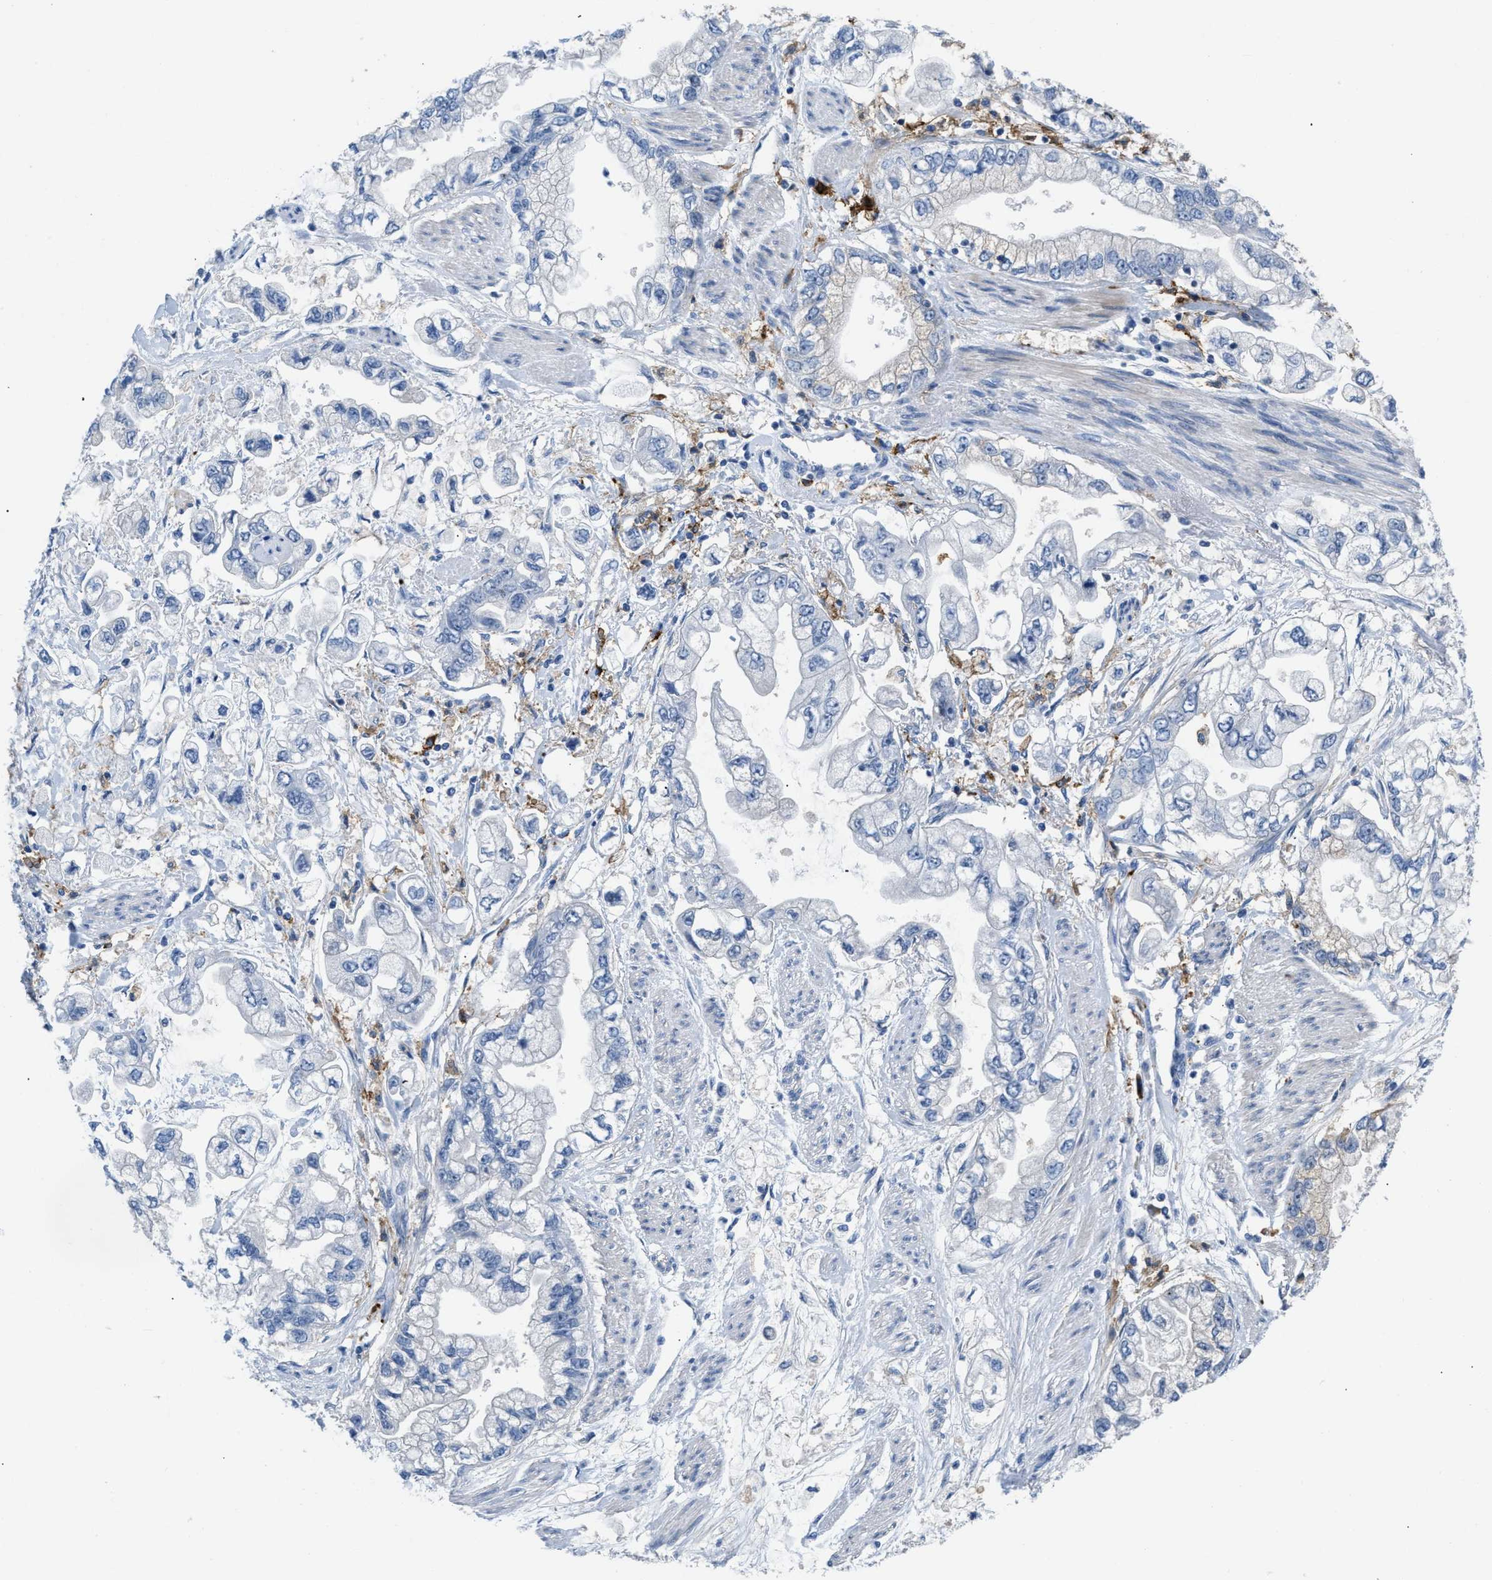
{"staining": {"intensity": "negative", "quantity": "none", "location": "none"}, "tissue": "stomach cancer", "cell_type": "Tumor cells", "image_type": "cancer", "snomed": [{"axis": "morphology", "description": "Normal tissue, NOS"}, {"axis": "morphology", "description": "Adenocarcinoma, NOS"}, {"axis": "topography", "description": "Stomach"}], "caption": "High magnification brightfield microscopy of stomach cancer stained with DAB (3,3'-diaminobenzidine) (brown) and counterstained with hematoxylin (blue): tumor cells show no significant staining.", "gene": "FGF18", "patient": {"sex": "male", "age": 62}}